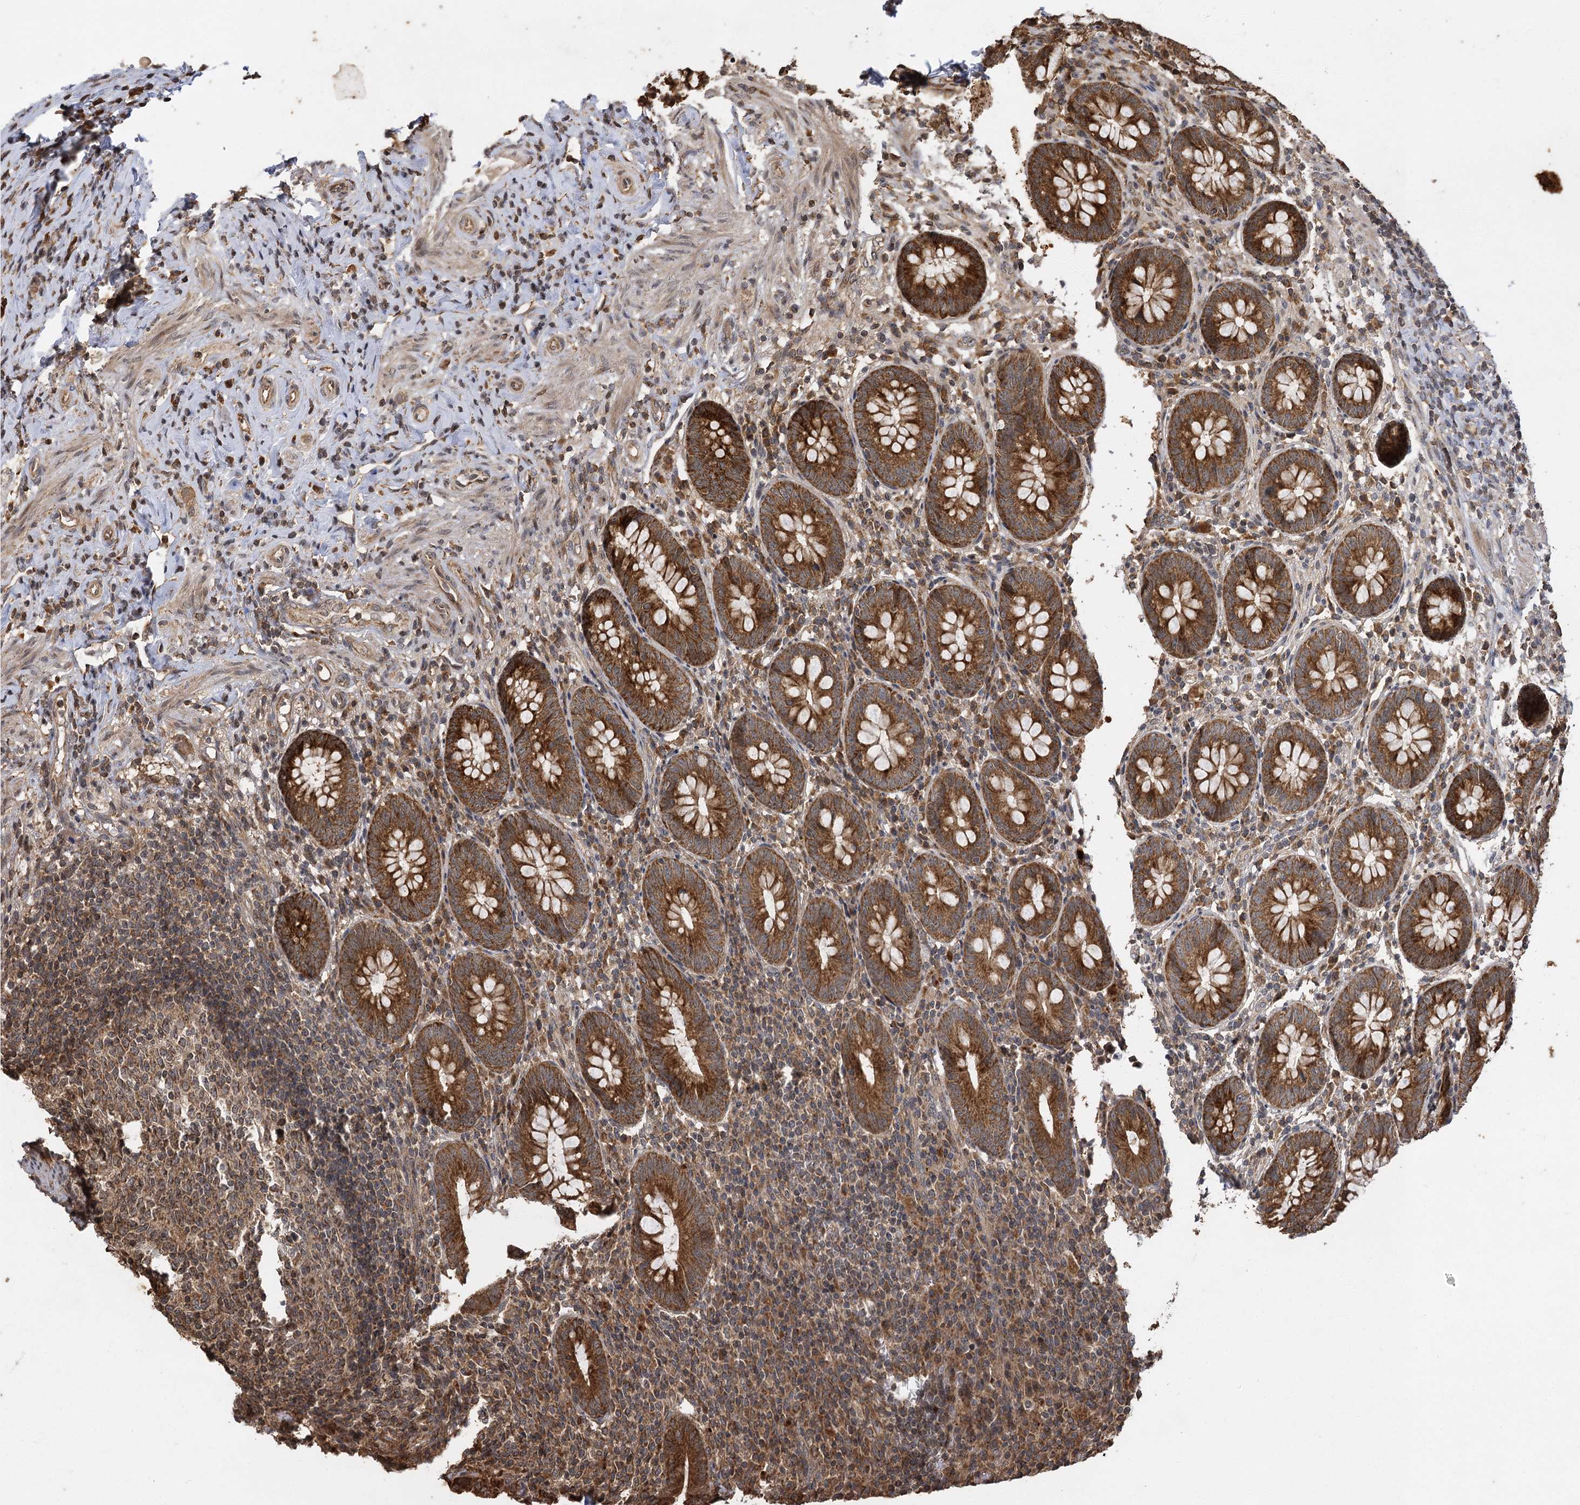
{"staining": {"intensity": "strong", "quantity": ">75%", "location": "cytoplasmic/membranous"}, "tissue": "appendix", "cell_type": "Glandular cells", "image_type": "normal", "snomed": [{"axis": "morphology", "description": "Normal tissue, NOS"}, {"axis": "topography", "description": "Appendix"}], "caption": "Strong cytoplasmic/membranous expression is identified in about >75% of glandular cells in unremarkable appendix. The staining was performed using DAB to visualize the protein expression in brown, while the nuclei were stained in blue with hematoxylin (Magnification: 20x).", "gene": "IL11RA", "patient": {"sex": "female", "age": 54}}